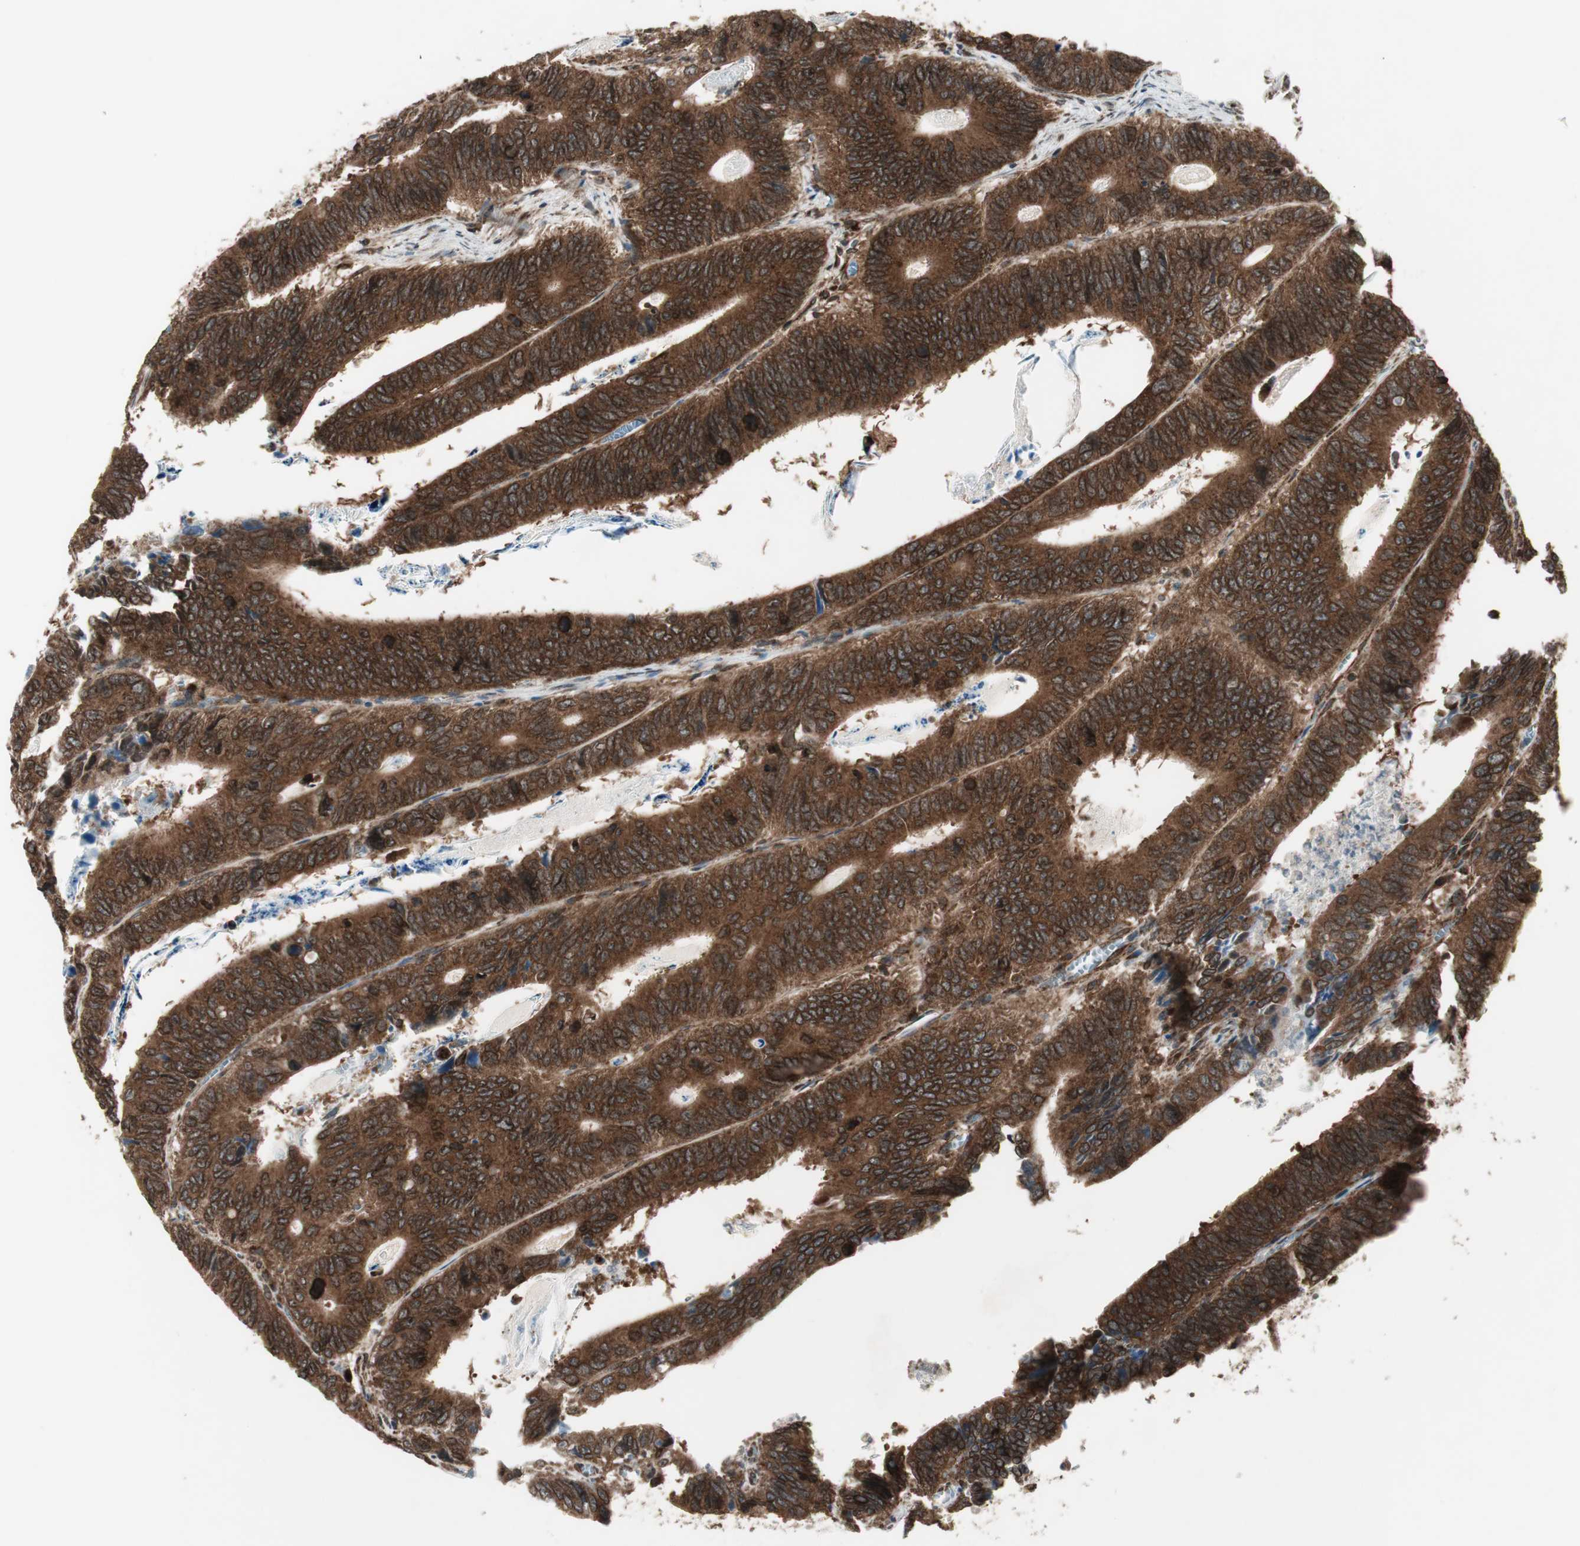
{"staining": {"intensity": "strong", "quantity": ">75%", "location": "cytoplasmic/membranous,nuclear"}, "tissue": "colorectal cancer", "cell_type": "Tumor cells", "image_type": "cancer", "snomed": [{"axis": "morphology", "description": "Adenocarcinoma, NOS"}, {"axis": "topography", "description": "Colon"}], "caption": "There is high levels of strong cytoplasmic/membranous and nuclear staining in tumor cells of adenocarcinoma (colorectal), as demonstrated by immunohistochemical staining (brown color).", "gene": "NUP62", "patient": {"sex": "male", "age": 72}}